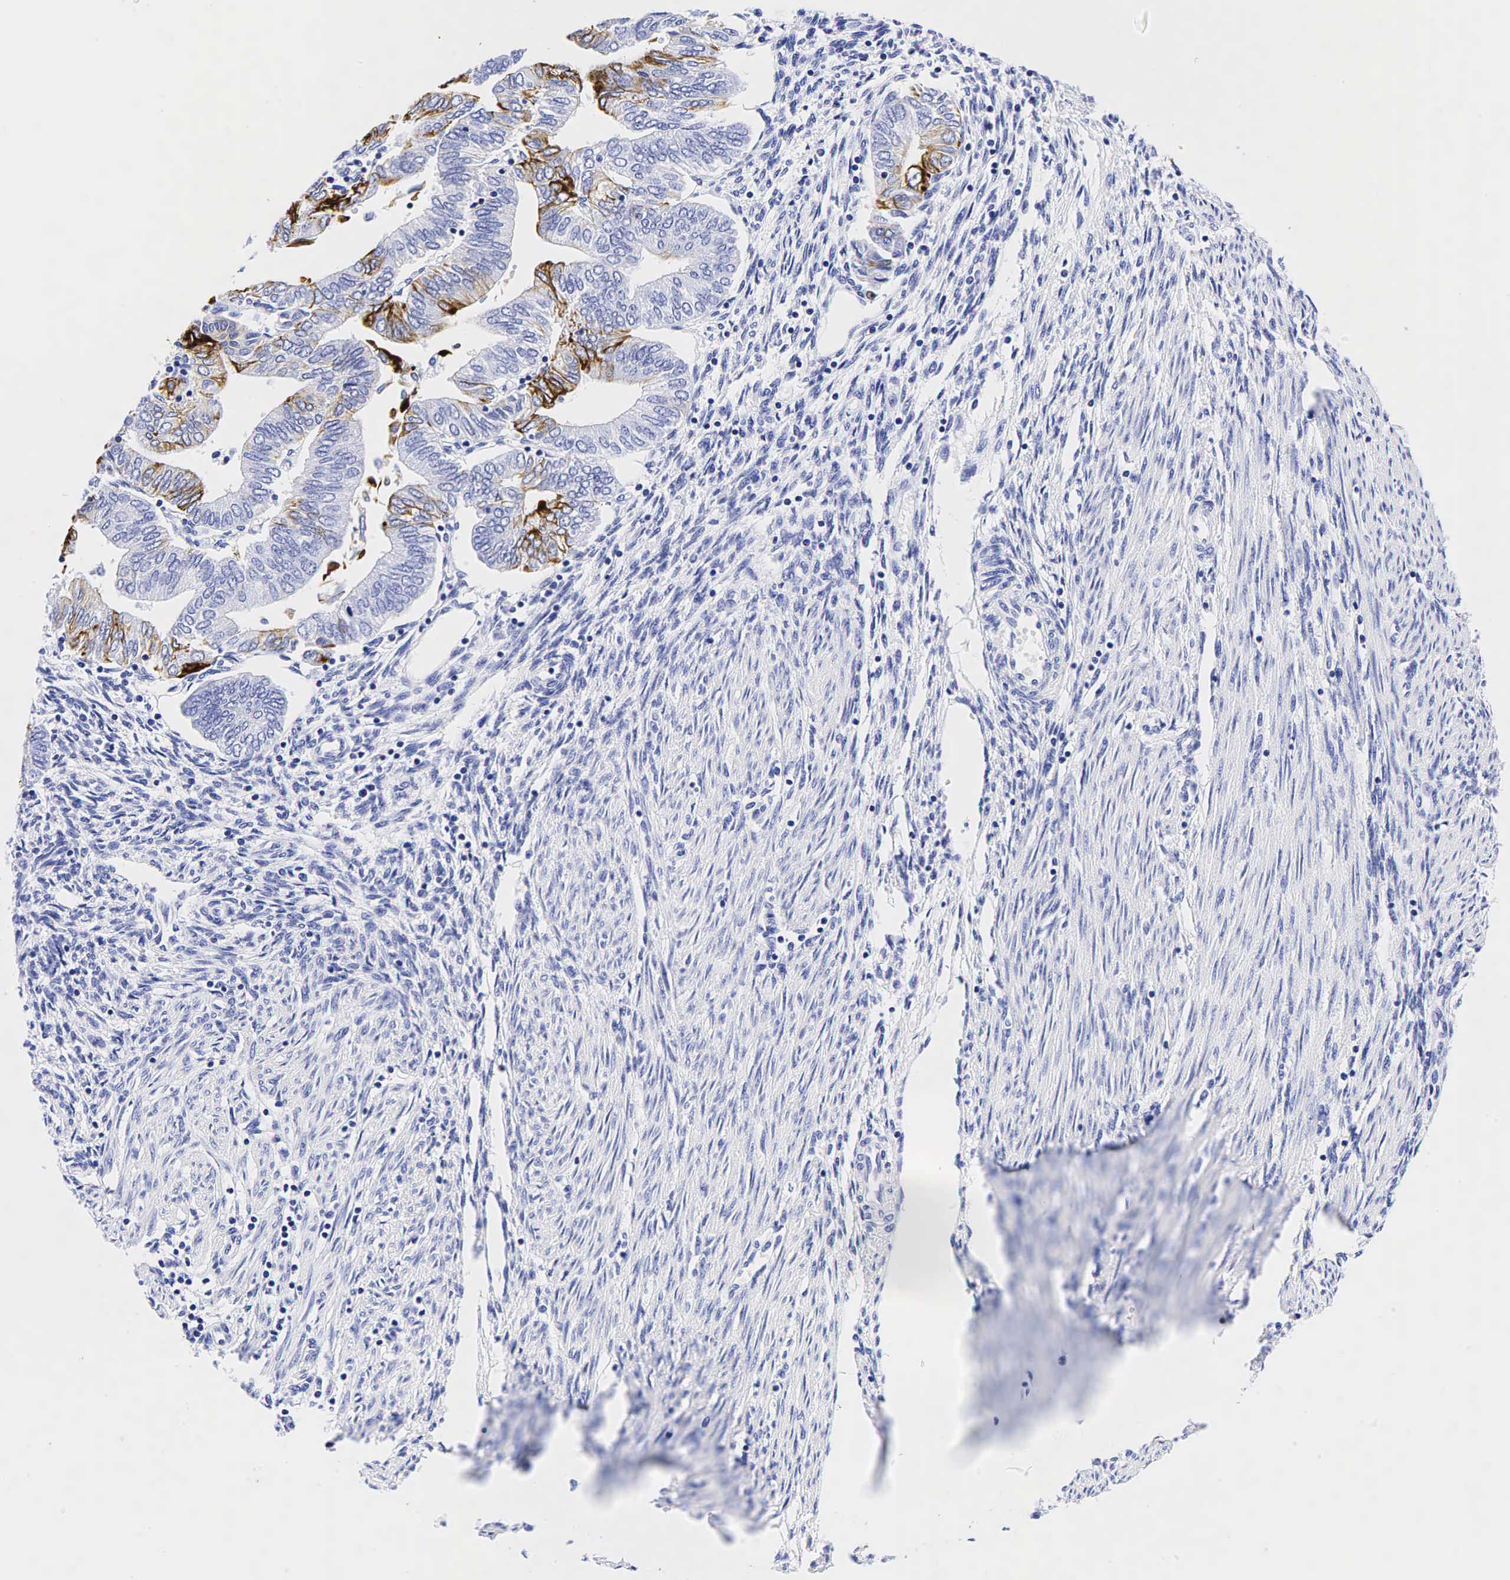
{"staining": {"intensity": "moderate", "quantity": "25%-75%", "location": "cytoplasmic/membranous"}, "tissue": "endometrial cancer", "cell_type": "Tumor cells", "image_type": "cancer", "snomed": [{"axis": "morphology", "description": "Adenocarcinoma, NOS"}, {"axis": "topography", "description": "Endometrium"}], "caption": "There is medium levels of moderate cytoplasmic/membranous expression in tumor cells of endometrial cancer, as demonstrated by immunohistochemical staining (brown color).", "gene": "KRT7", "patient": {"sex": "female", "age": 51}}